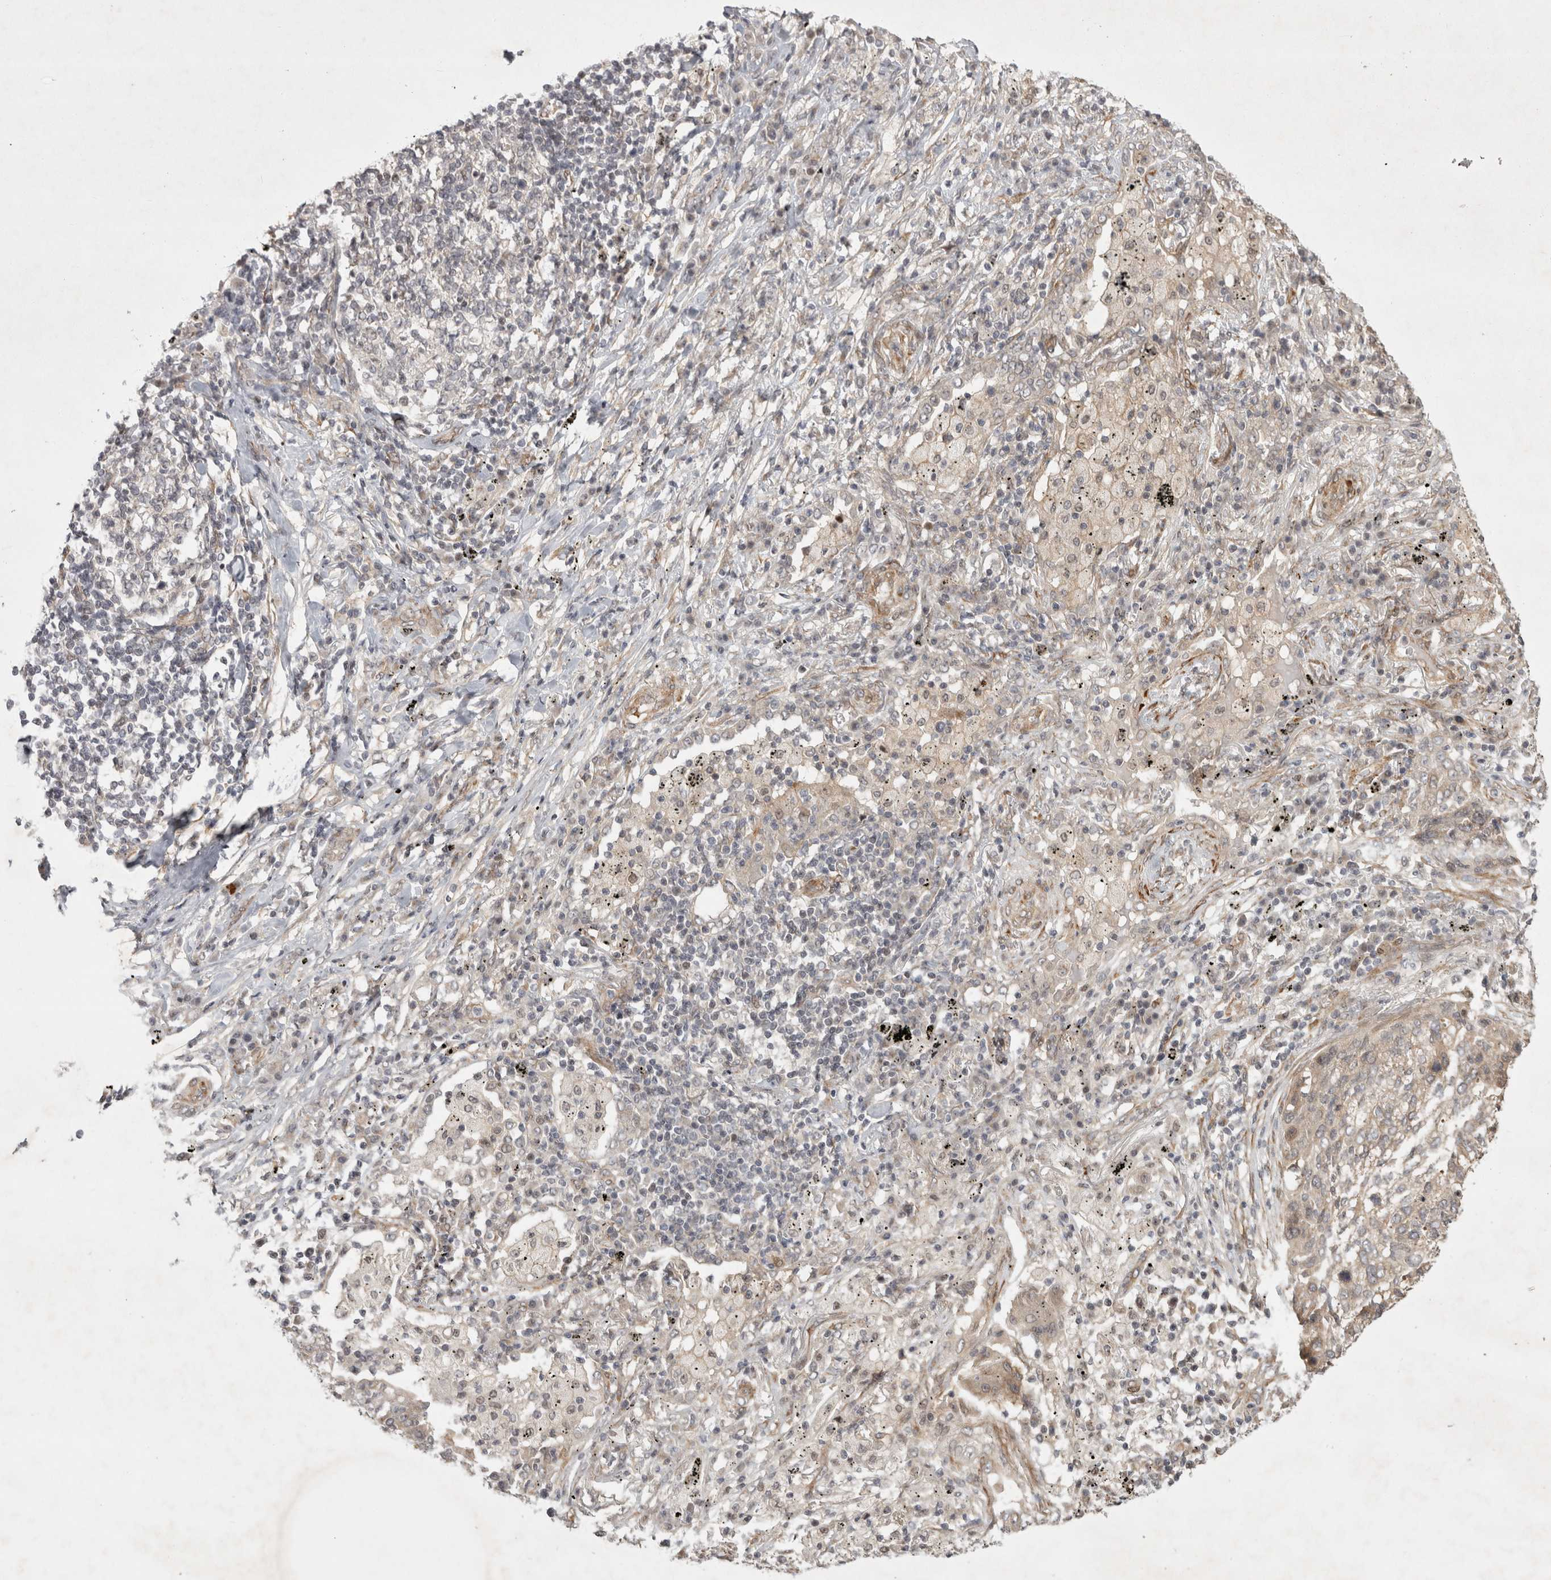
{"staining": {"intensity": "weak", "quantity": "25%-75%", "location": "cytoplasmic/membranous"}, "tissue": "lung cancer", "cell_type": "Tumor cells", "image_type": "cancer", "snomed": [{"axis": "morphology", "description": "Squamous cell carcinoma, NOS"}, {"axis": "topography", "description": "Lung"}], "caption": "Immunohistochemical staining of human lung squamous cell carcinoma demonstrates low levels of weak cytoplasmic/membranous protein expression in about 25%-75% of tumor cells.", "gene": "ZNF318", "patient": {"sex": "female", "age": 63}}